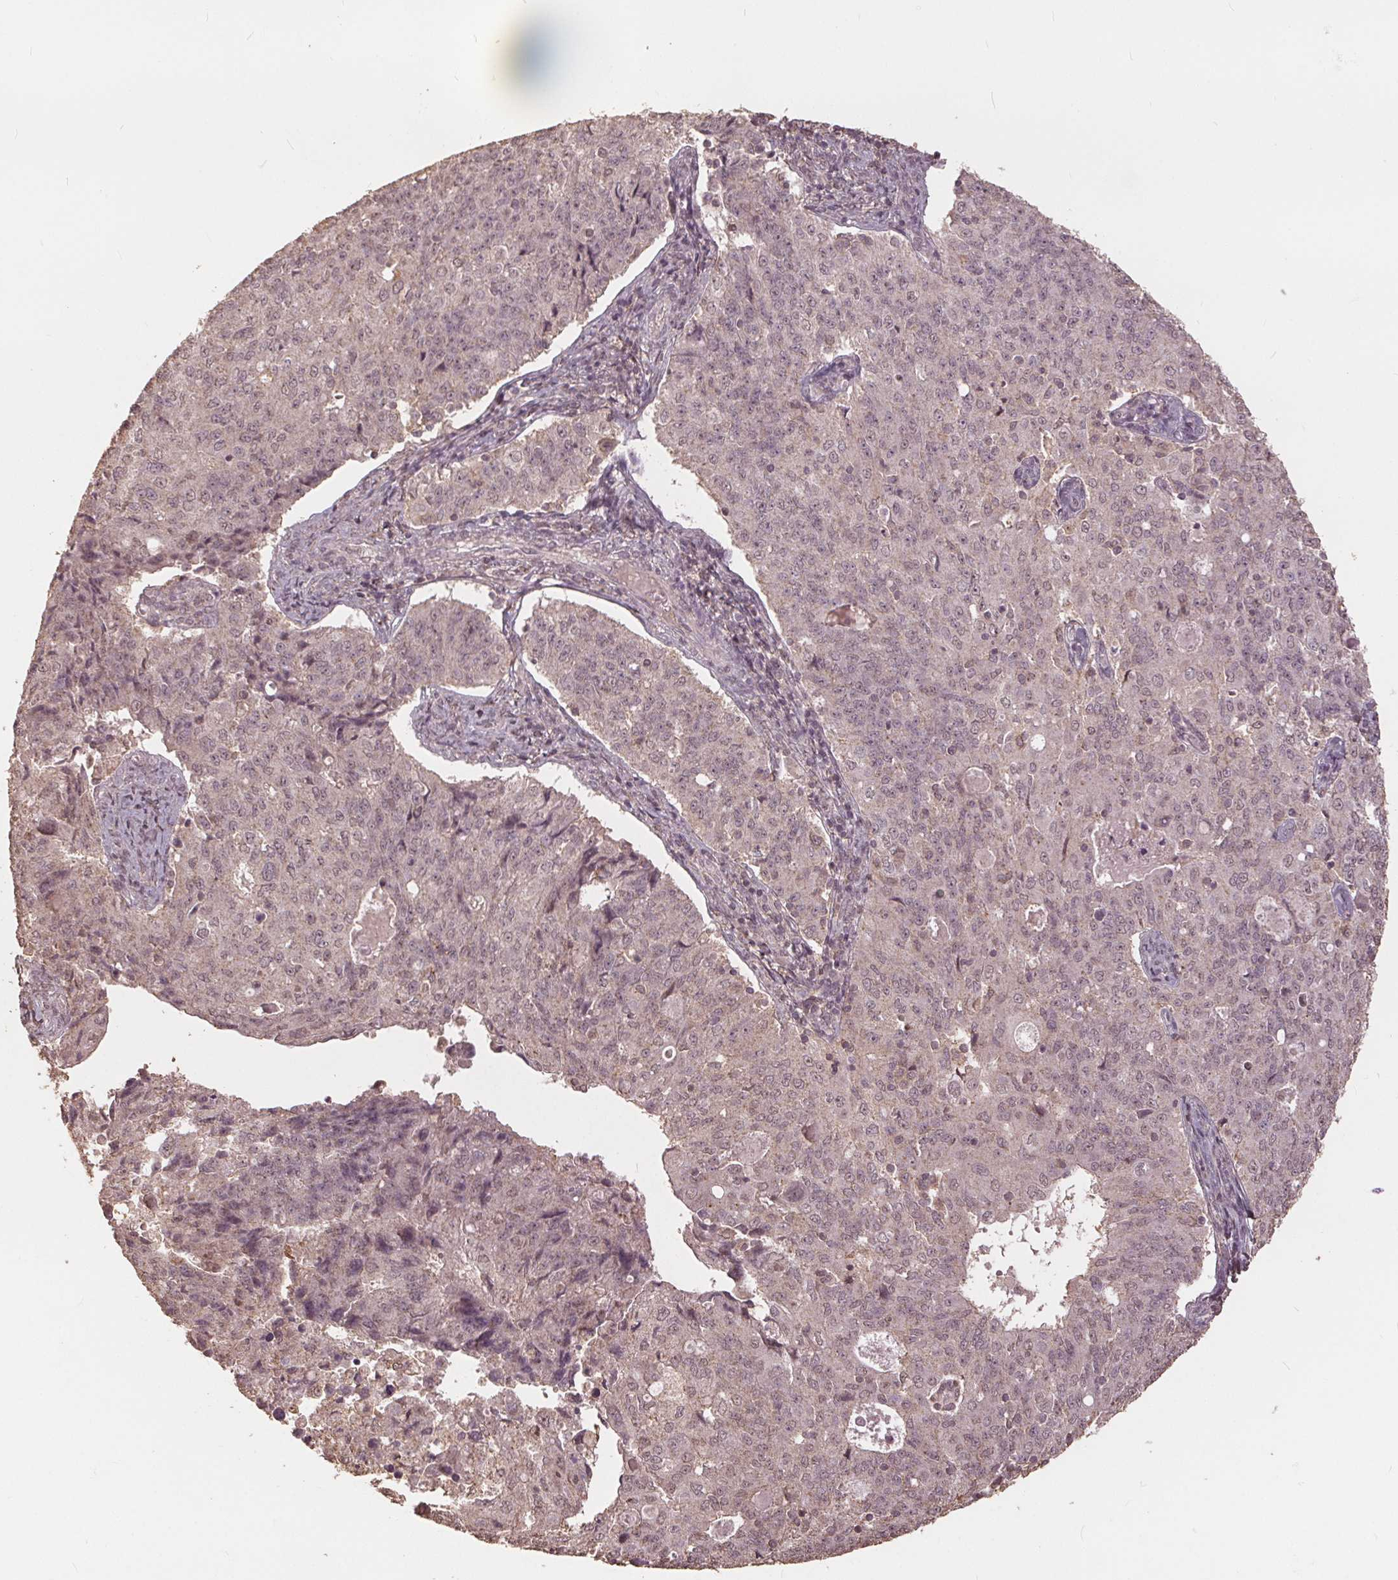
{"staining": {"intensity": "weak", "quantity": "<25%", "location": "nuclear"}, "tissue": "endometrial cancer", "cell_type": "Tumor cells", "image_type": "cancer", "snomed": [{"axis": "morphology", "description": "Adenocarcinoma, NOS"}, {"axis": "topography", "description": "Endometrium"}], "caption": "The histopathology image displays no staining of tumor cells in endometrial cancer (adenocarcinoma).", "gene": "DSG3", "patient": {"sex": "female", "age": 43}}